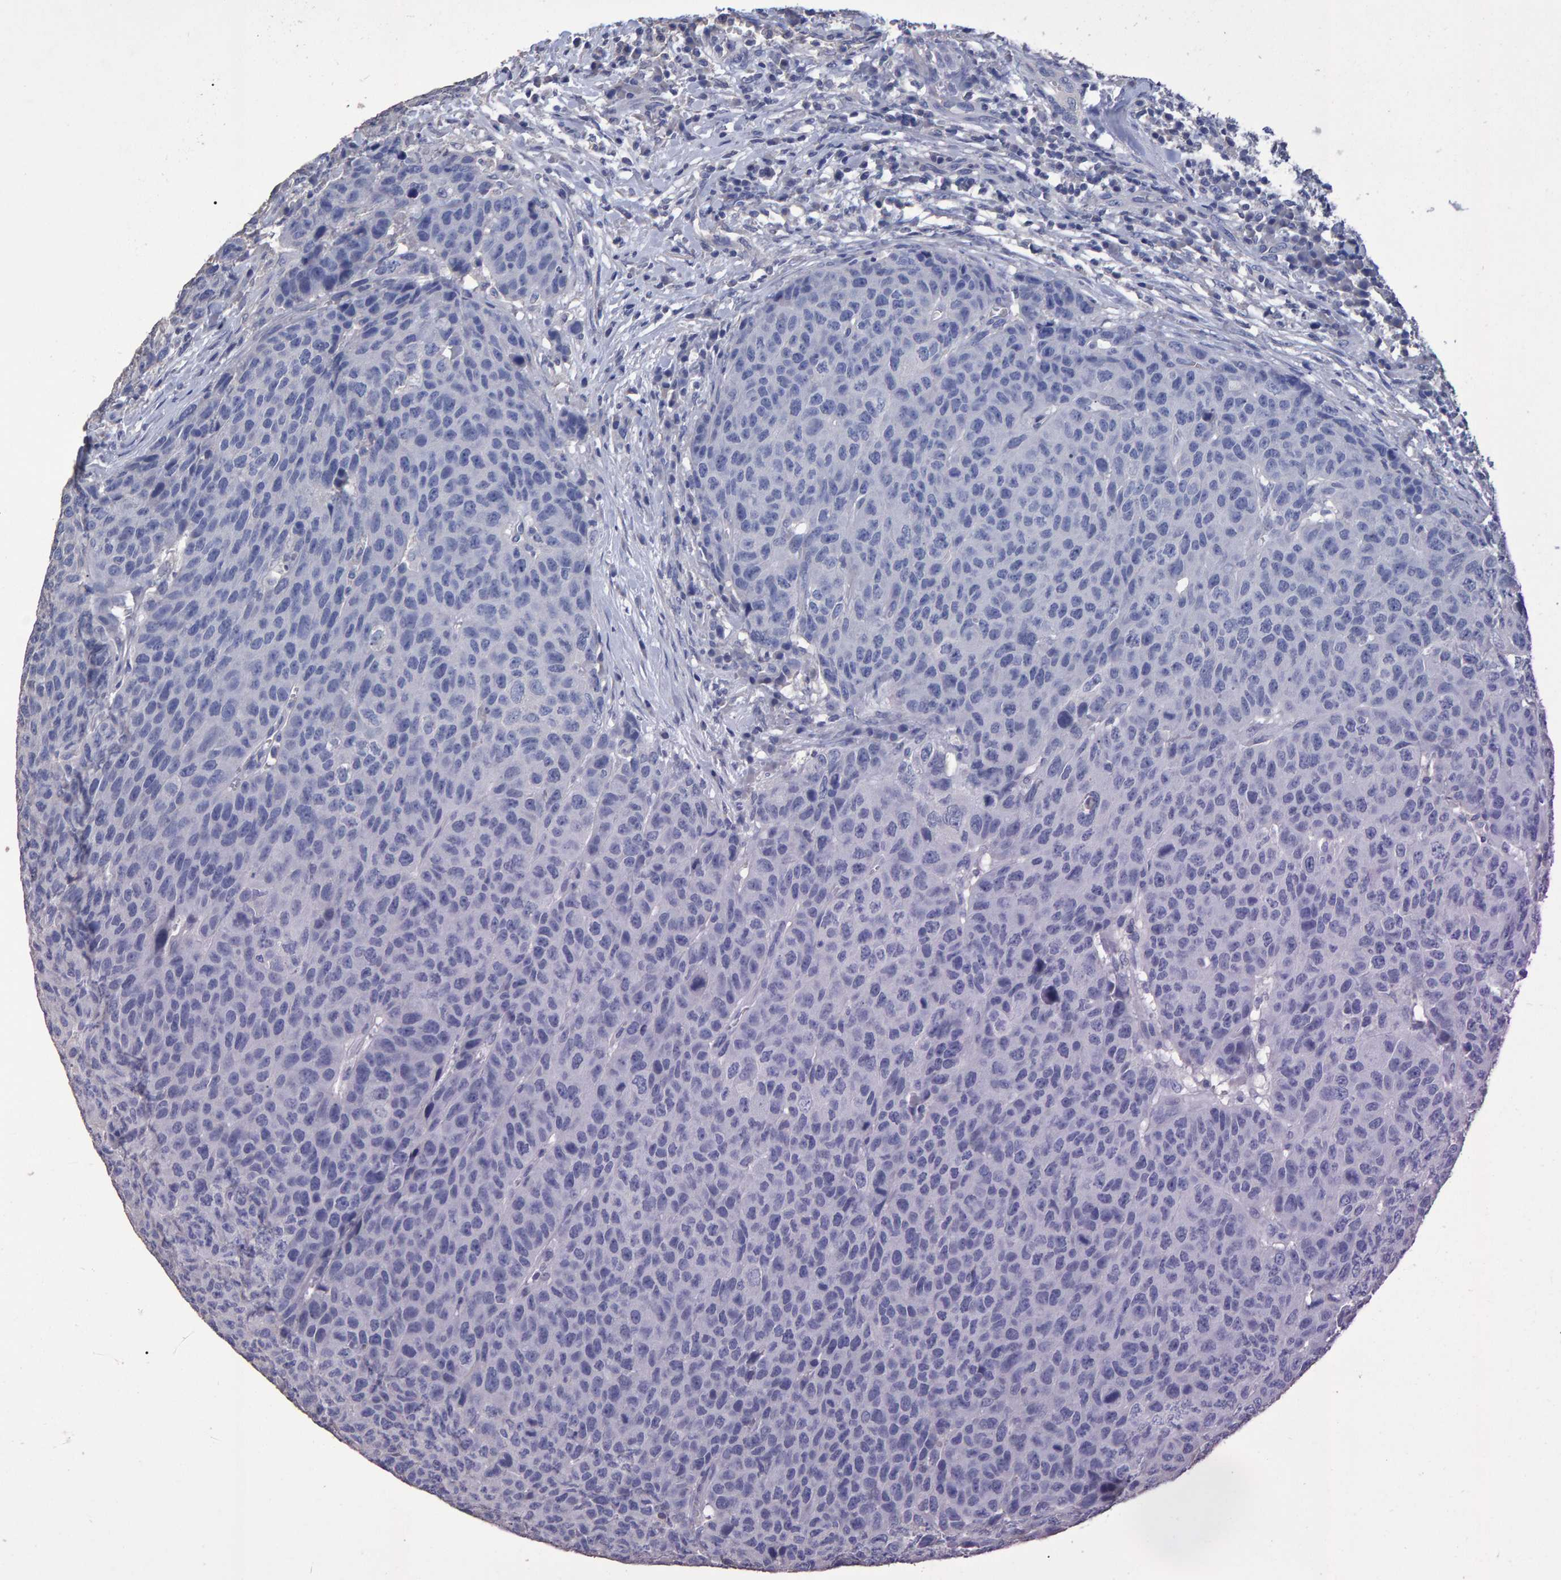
{"staining": {"intensity": "negative", "quantity": "none", "location": "none"}, "tissue": "head and neck cancer", "cell_type": "Tumor cells", "image_type": "cancer", "snomed": [{"axis": "morphology", "description": "Squamous cell carcinoma, NOS"}, {"axis": "topography", "description": "Head-Neck"}], "caption": "Immunohistochemistry photomicrograph of squamous cell carcinoma (head and neck) stained for a protein (brown), which exhibits no staining in tumor cells.", "gene": "HEMGN", "patient": {"sex": "male", "age": 66}}